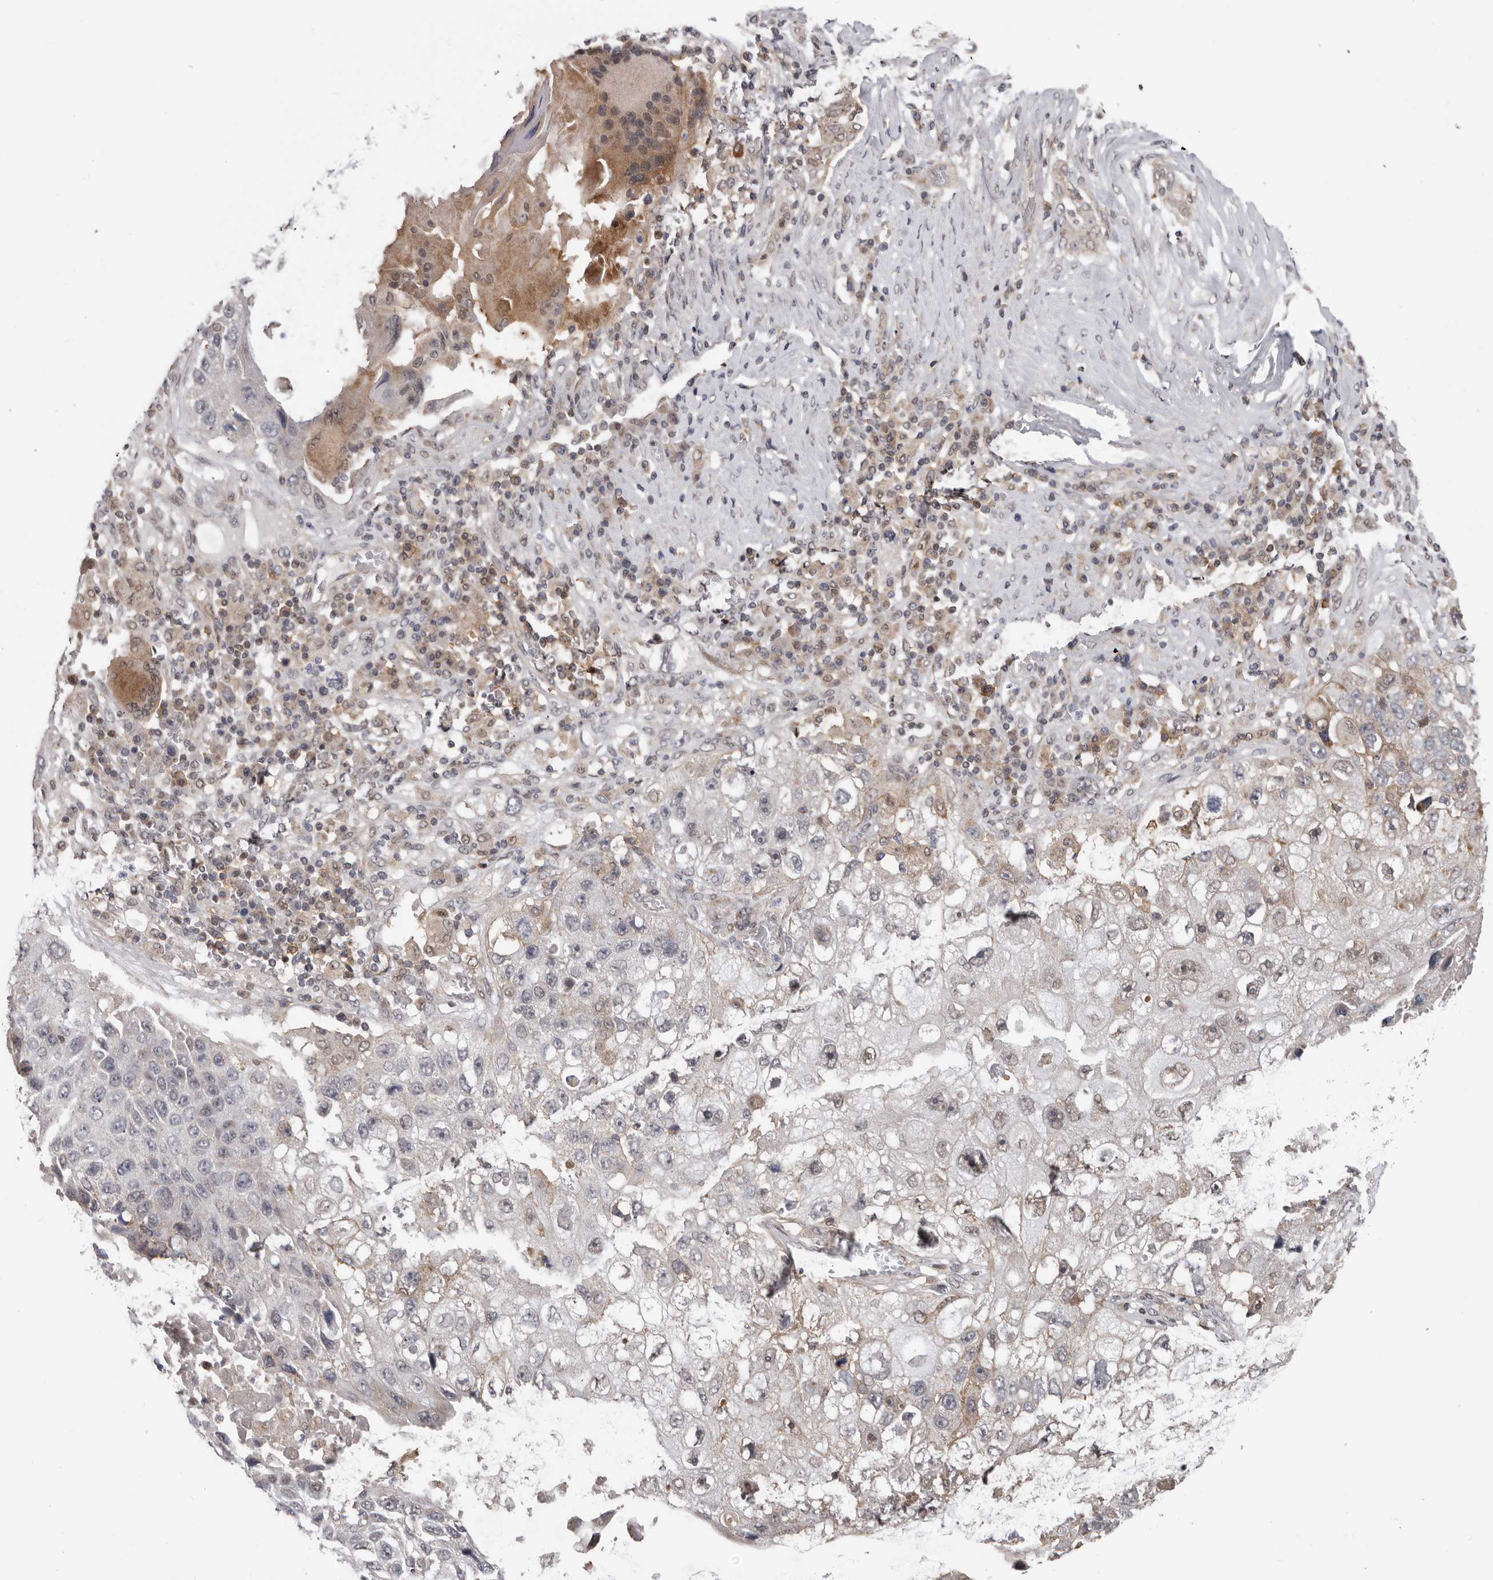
{"staining": {"intensity": "negative", "quantity": "none", "location": "none"}, "tissue": "lung cancer", "cell_type": "Tumor cells", "image_type": "cancer", "snomed": [{"axis": "morphology", "description": "Squamous cell carcinoma, NOS"}, {"axis": "topography", "description": "Lung"}], "caption": "Protein analysis of lung cancer (squamous cell carcinoma) exhibits no significant expression in tumor cells.", "gene": "MOGAT2", "patient": {"sex": "male", "age": 61}}